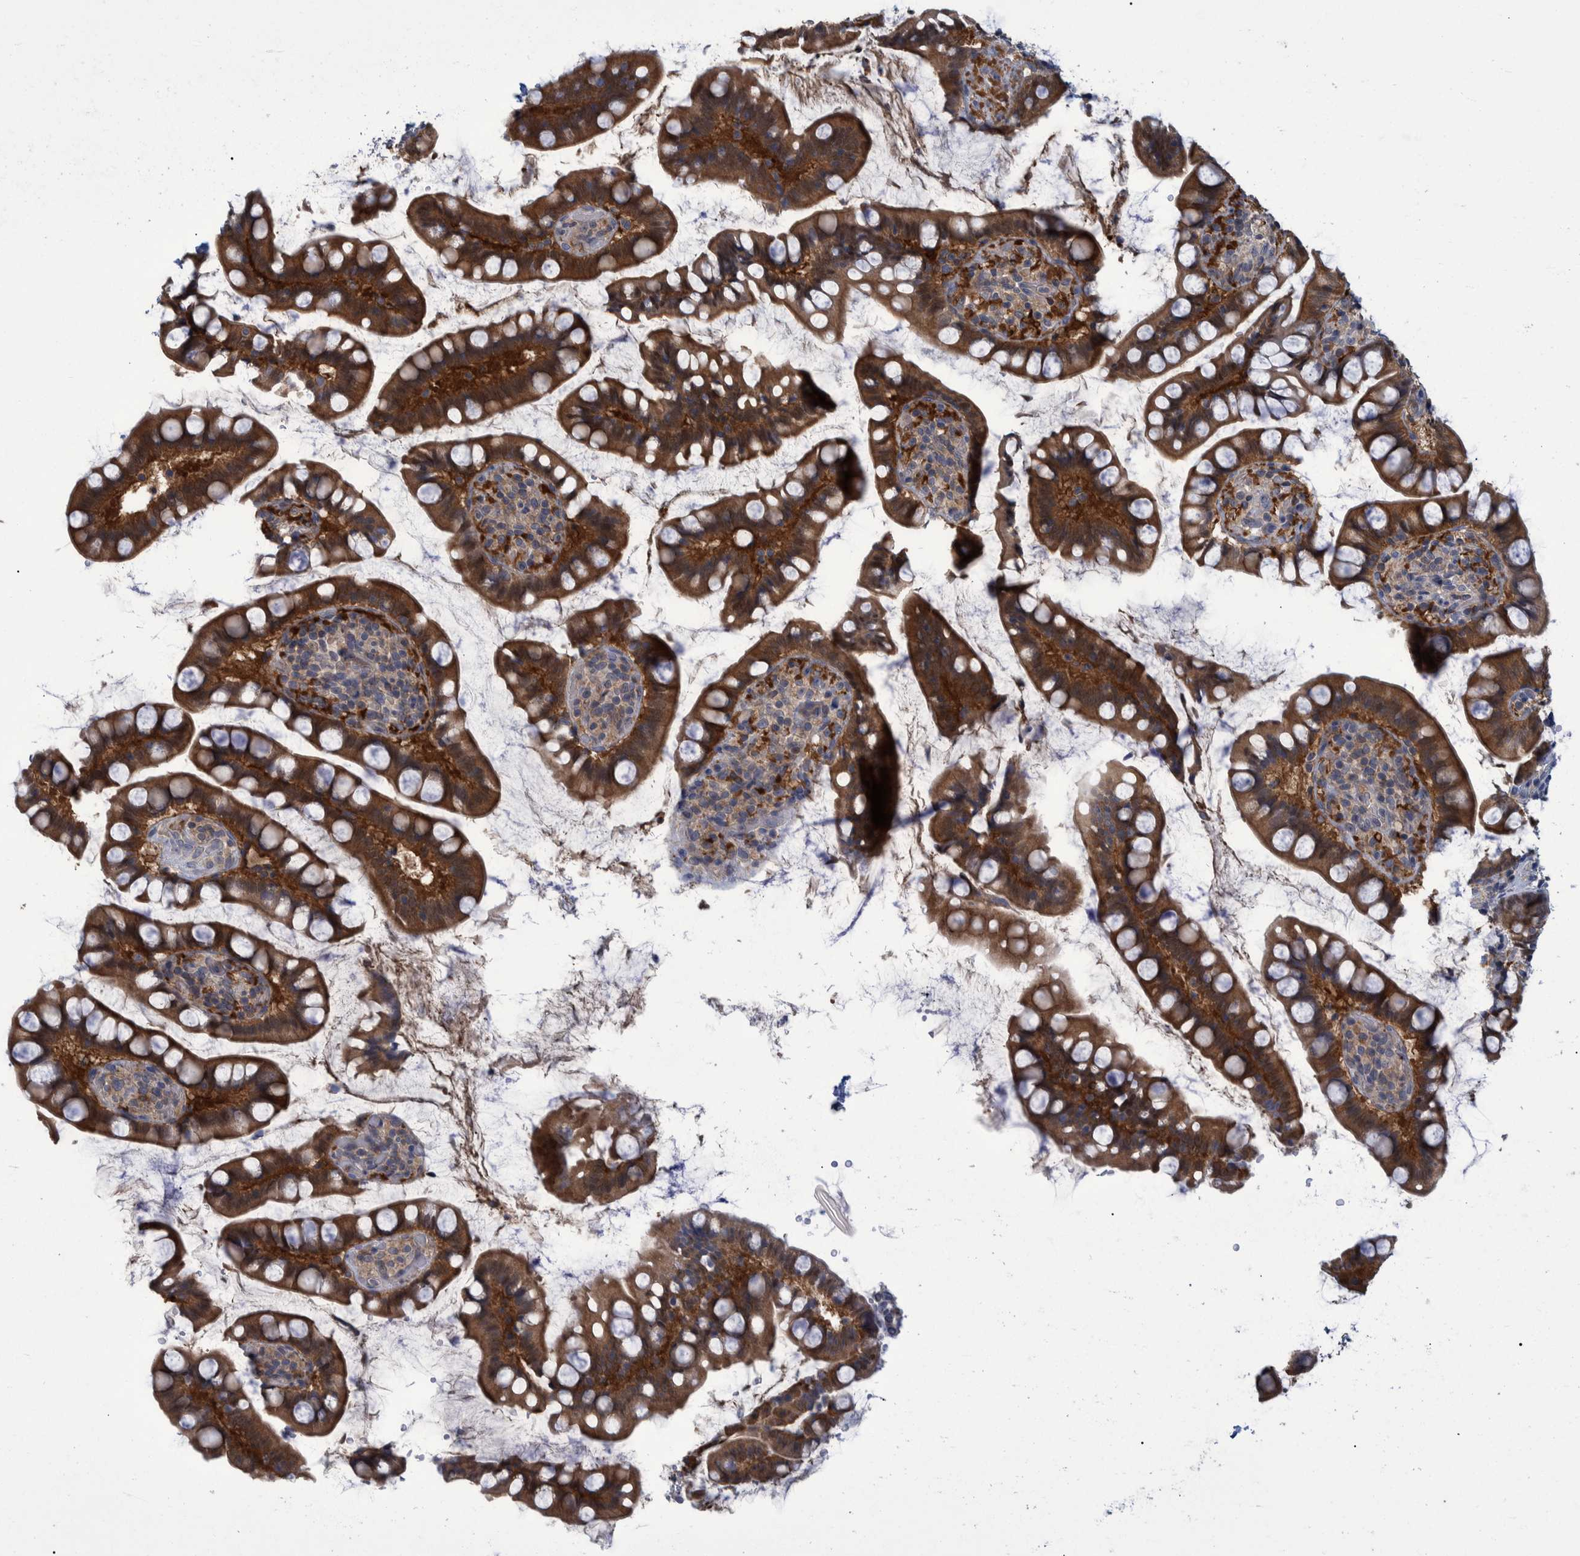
{"staining": {"intensity": "strong", "quantity": ">75%", "location": "cytoplasmic/membranous"}, "tissue": "small intestine", "cell_type": "Glandular cells", "image_type": "normal", "snomed": [{"axis": "morphology", "description": "Normal tissue, NOS"}, {"axis": "topography", "description": "Smooth muscle"}, {"axis": "topography", "description": "Small intestine"}], "caption": "The micrograph demonstrates immunohistochemical staining of benign small intestine. There is strong cytoplasmic/membranous positivity is identified in approximately >75% of glandular cells. (Brightfield microscopy of DAB IHC at high magnification).", "gene": "PCYT2", "patient": {"sex": "female", "age": 84}}